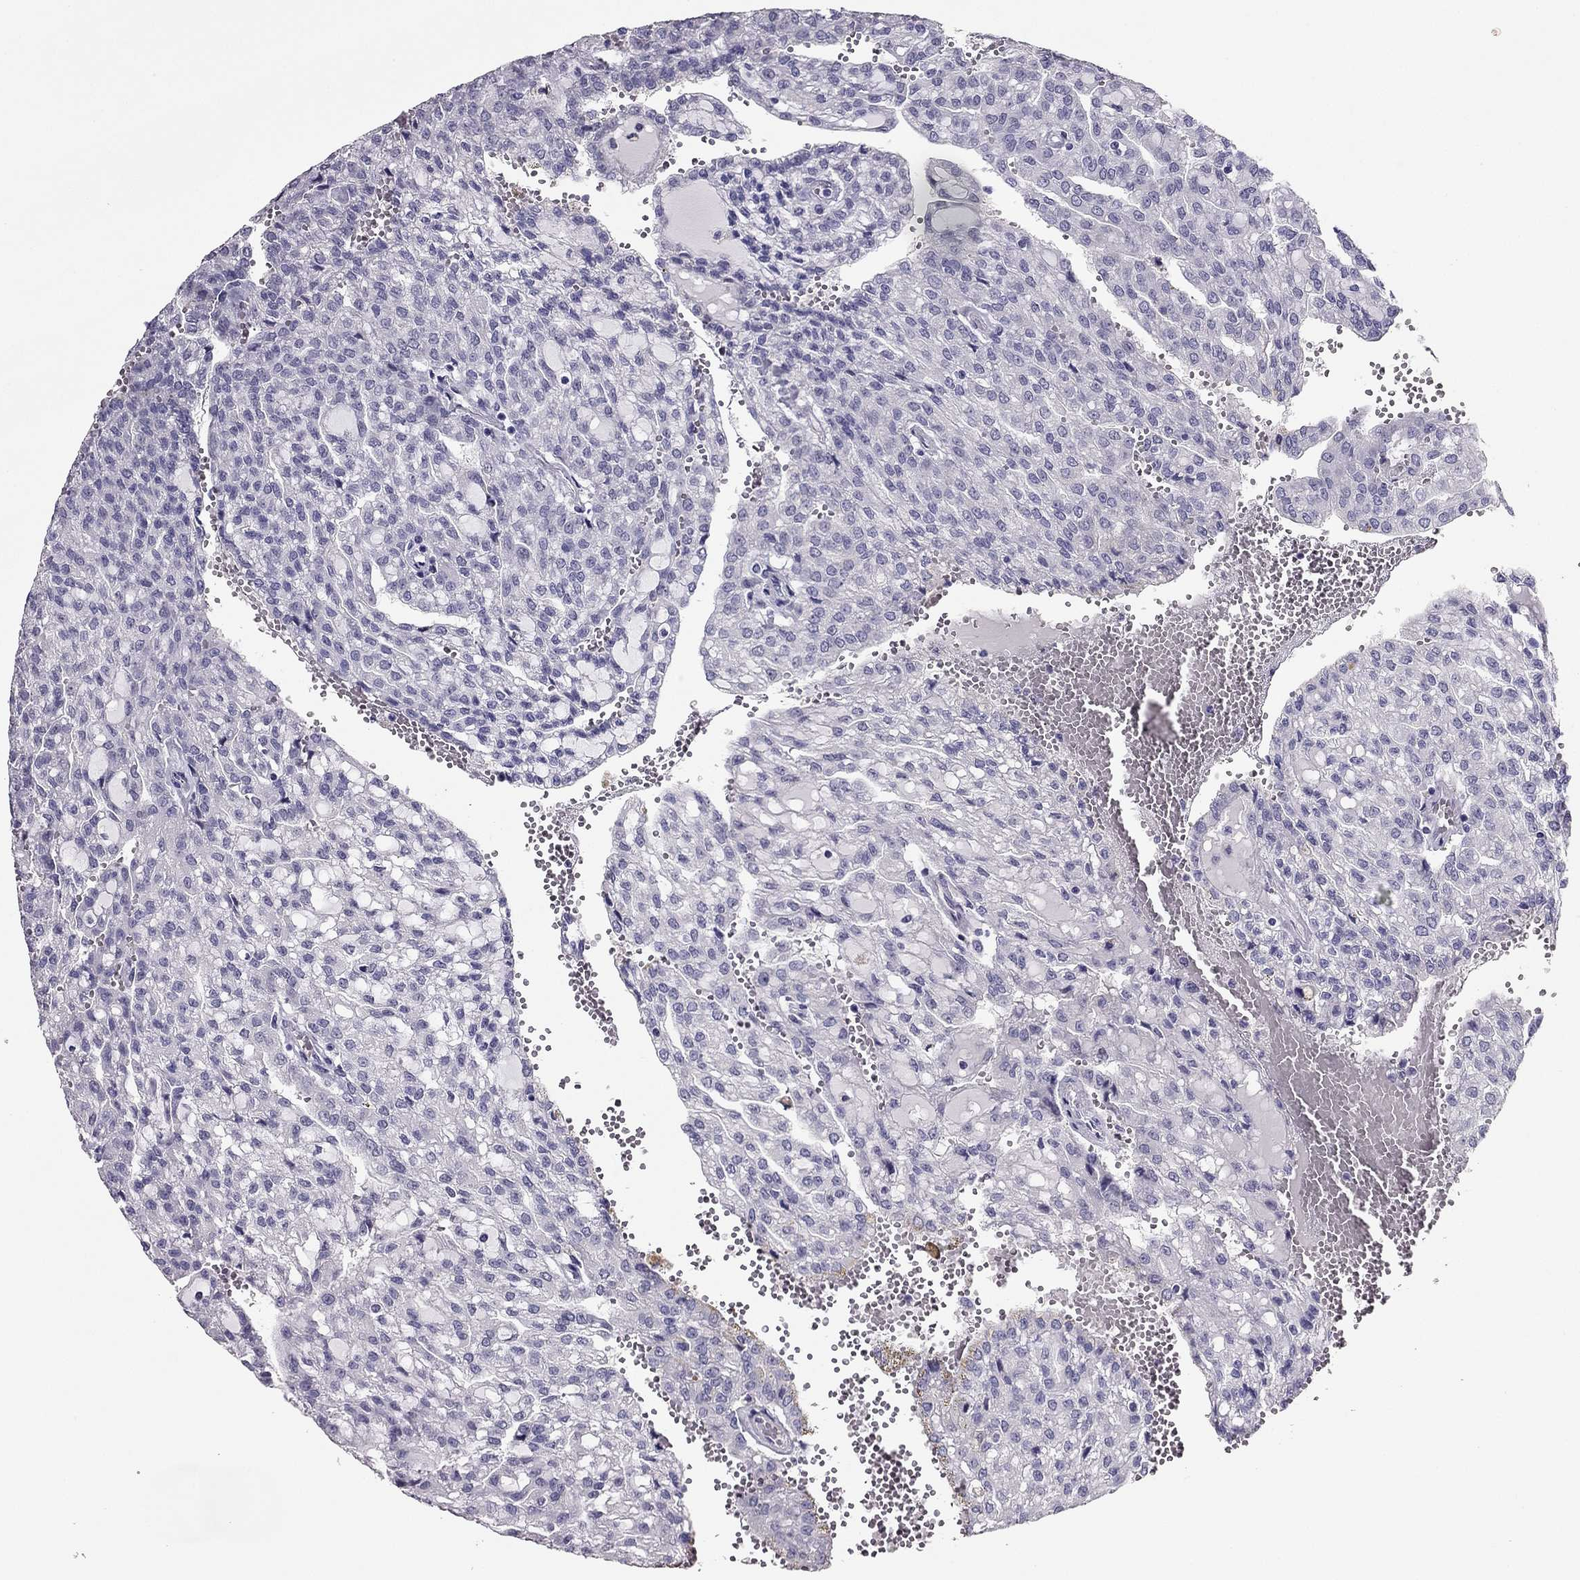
{"staining": {"intensity": "negative", "quantity": "none", "location": "none"}, "tissue": "renal cancer", "cell_type": "Tumor cells", "image_type": "cancer", "snomed": [{"axis": "morphology", "description": "Adenocarcinoma, NOS"}, {"axis": "topography", "description": "Kidney"}], "caption": "Immunohistochemical staining of renal cancer exhibits no significant staining in tumor cells.", "gene": "RHO", "patient": {"sex": "male", "age": 63}}